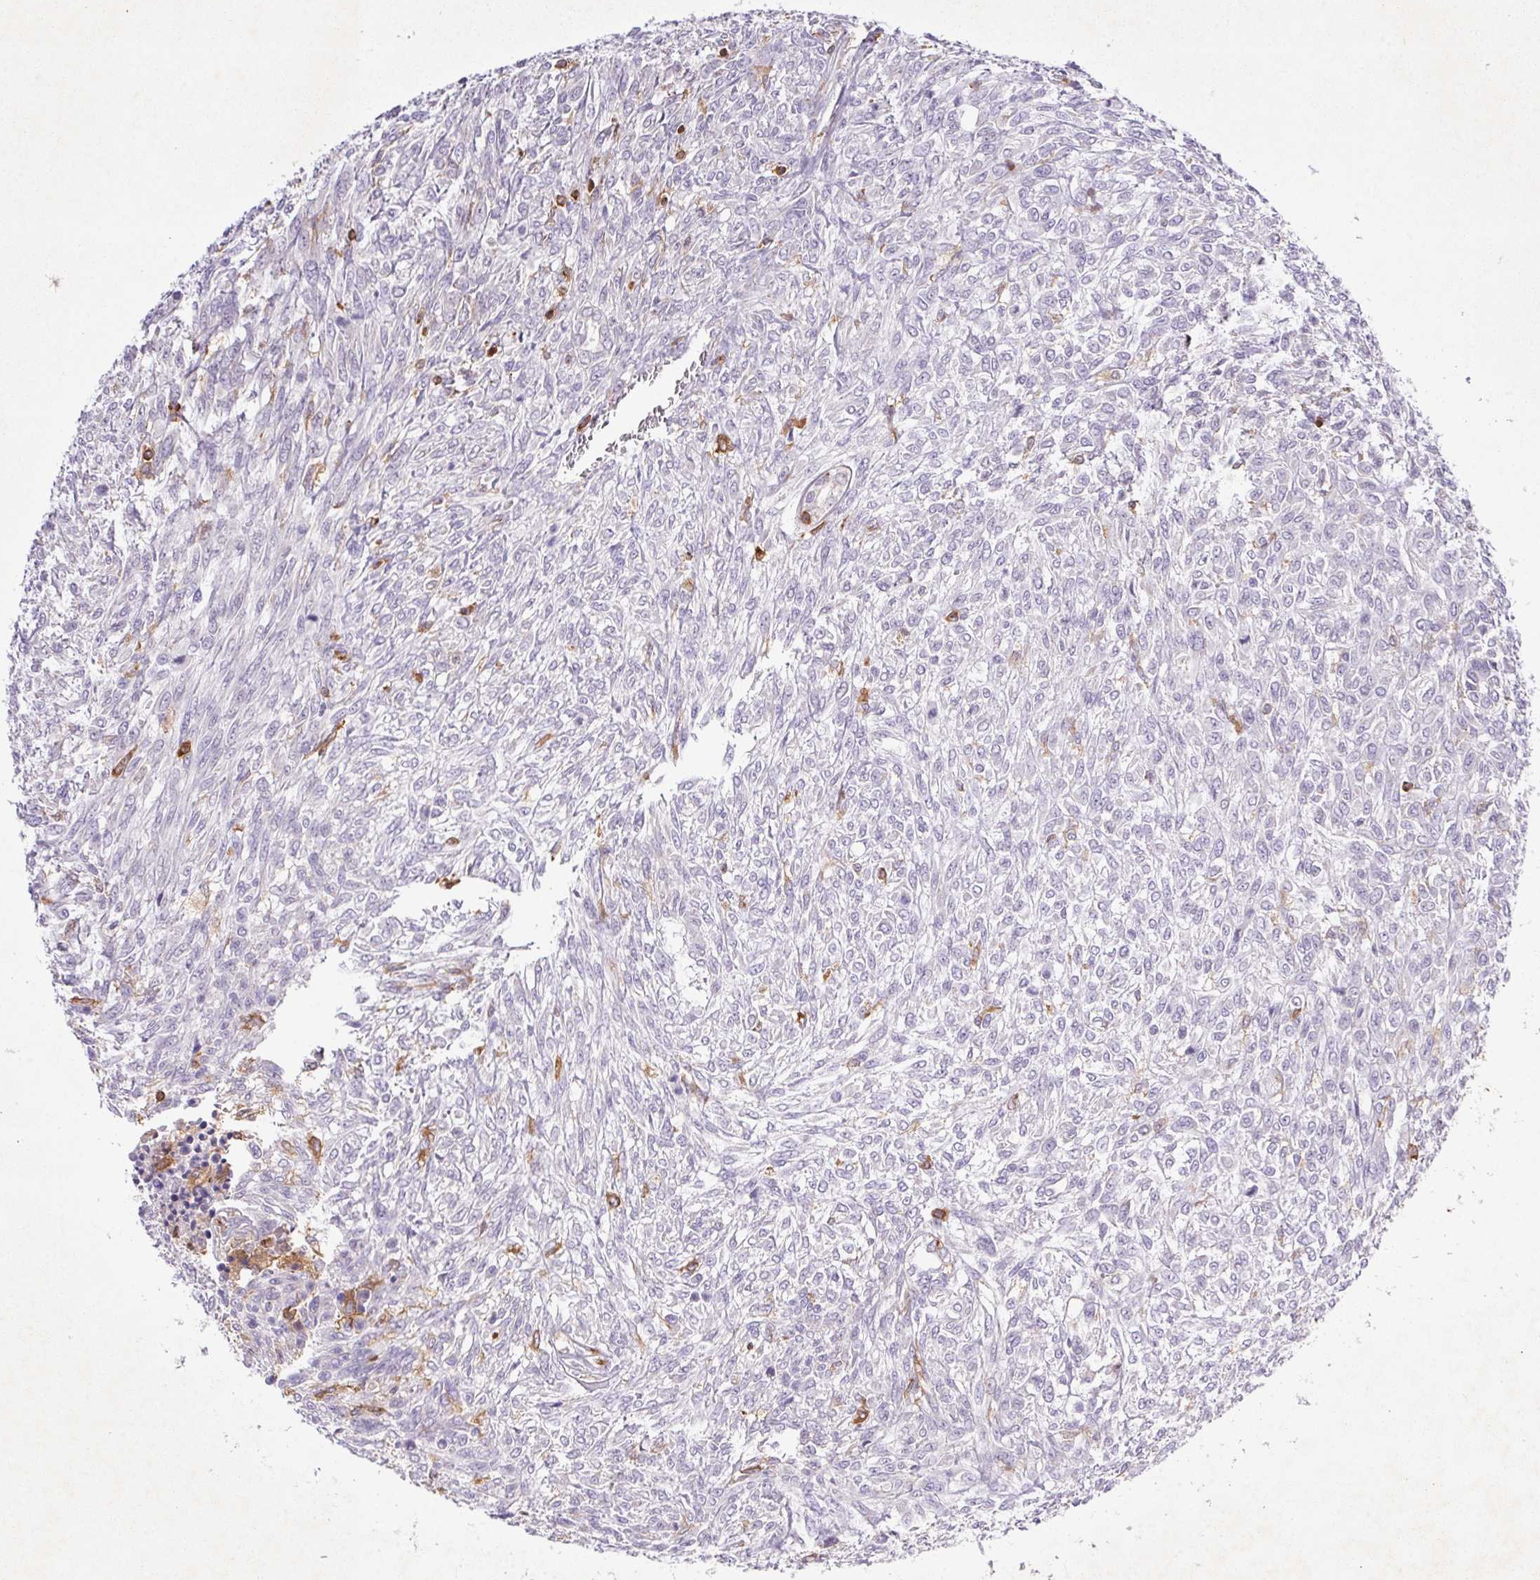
{"staining": {"intensity": "negative", "quantity": "none", "location": "none"}, "tissue": "renal cancer", "cell_type": "Tumor cells", "image_type": "cancer", "snomed": [{"axis": "morphology", "description": "Adenocarcinoma, NOS"}, {"axis": "topography", "description": "Kidney"}], "caption": "Histopathology image shows no protein staining in tumor cells of renal cancer (adenocarcinoma) tissue.", "gene": "APBB1IP", "patient": {"sex": "male", "age": 58}}